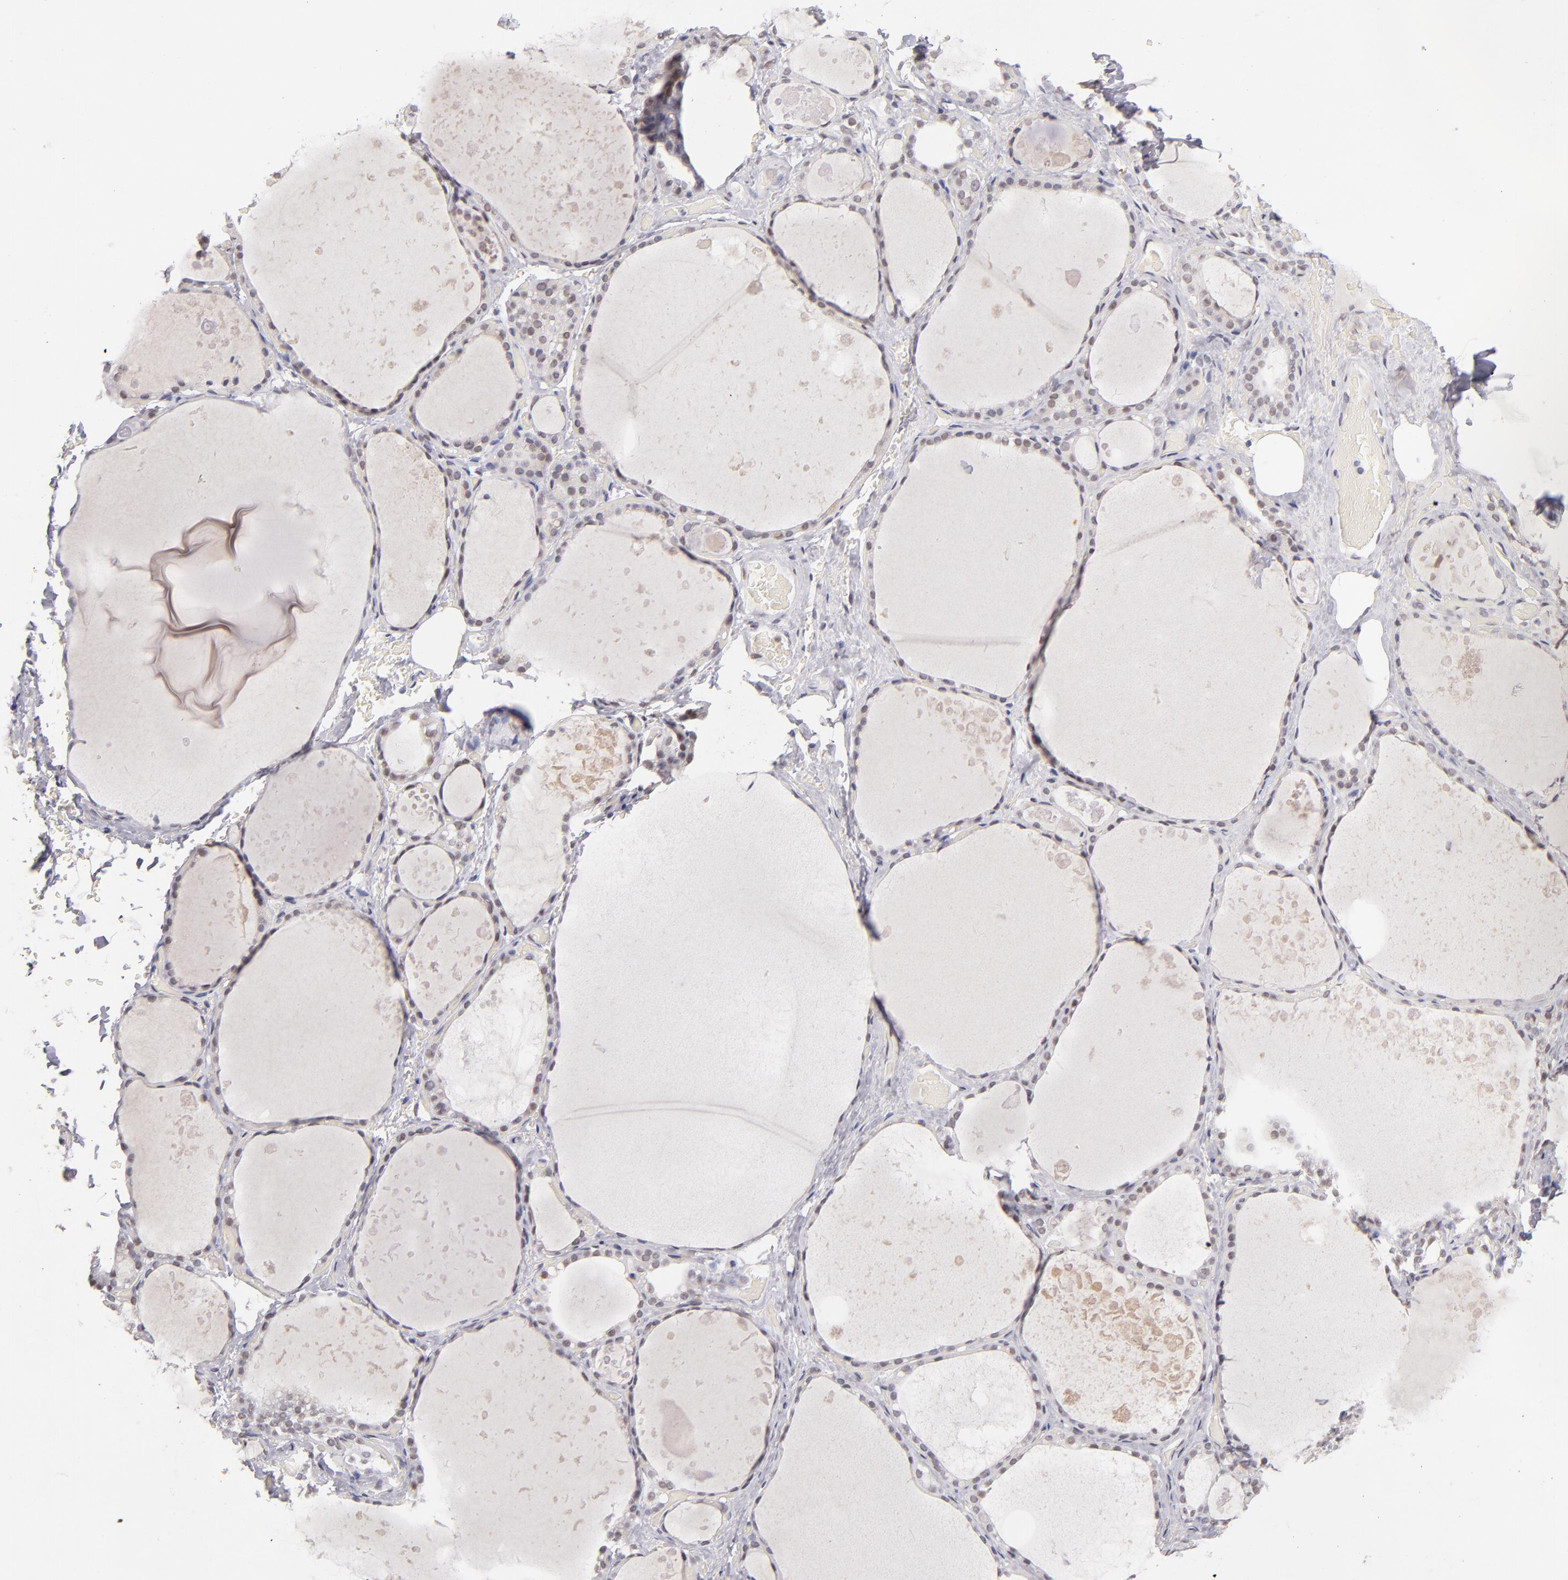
{"staining": {"intensity": "weak", "quantity": "<25%", "location": "nuclear"}, "tissue": "thyroid gland", "cell_type": "Glandular cells", "image_type": "normal", "snomed": [{"axis": "morphology", "description": "Normal tissue, NOS"}, {"axis": "topography", "description": "Thyroid gland"}], "caption": "The histopathology image shows no significant staining in glandular cells of thyroid gland. The staining is performed using DAB brown chromogen with nuclei counter-stained in using hematoxylin.", "gene": "TFAP4", "patient": {"sex": "male", "age": 61}}